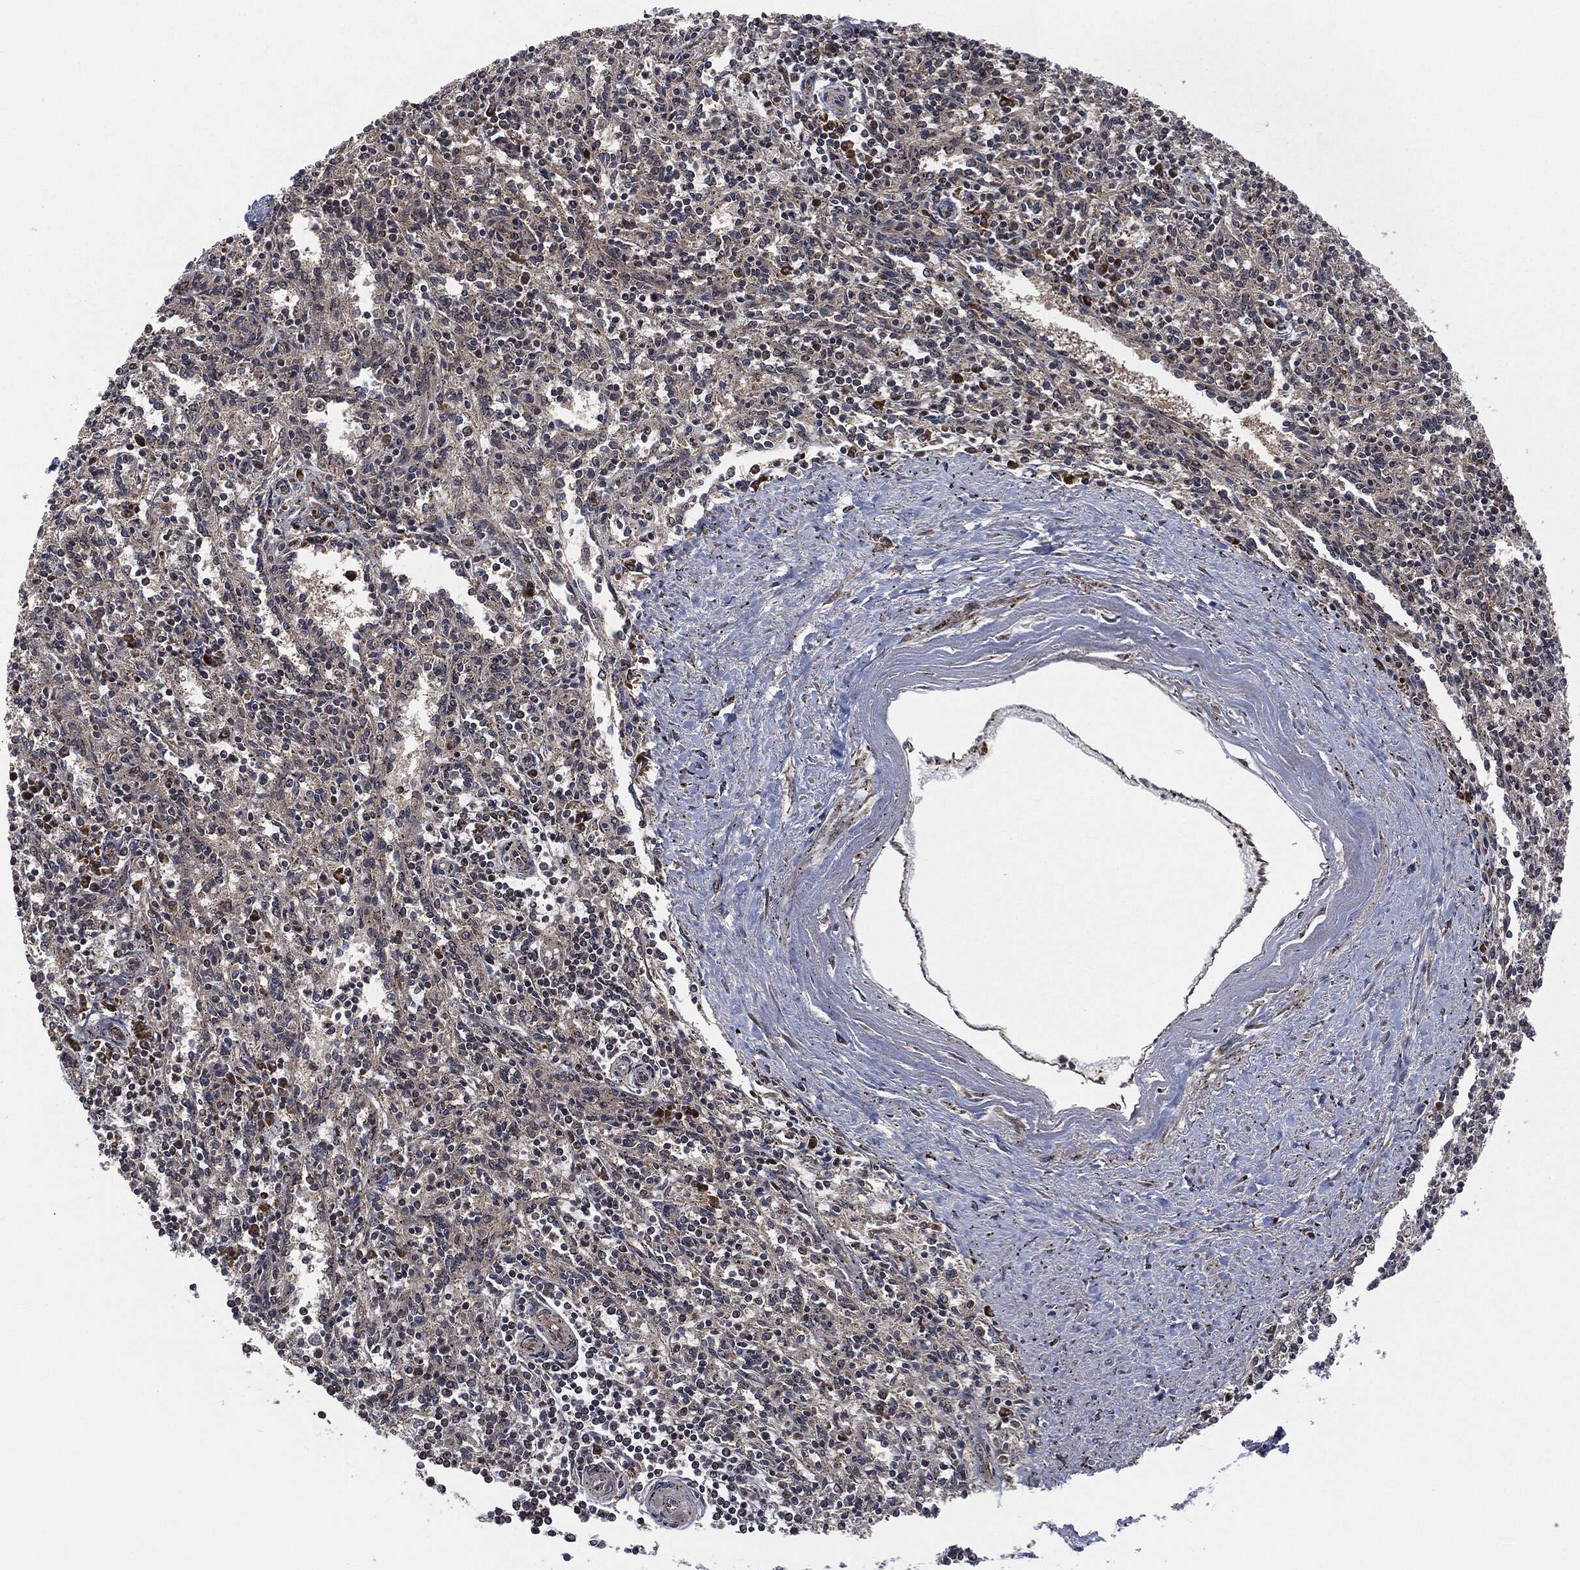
{"staining": {"intensity": "moderate", "quantity": "25%-75%", "location": "nuclear"}, "tissue": "spleen", "cell_type": "Cells in red pulp", "image_type": "normal", "snomed": [{"axis": "morphology", "description": "Normal tissue, NOS"}, {"axis": "topography", "description": "Spleen"}], "caption": "Protein staining of normal spleen displays moderate nuclear expression in approximately 25%-75% of cells in red pulp. (brown staining indicates protein expression, while blue staining denotes nuclei).", "gene": "HRAS", "patient": {"sex": "male", "age": 69}}